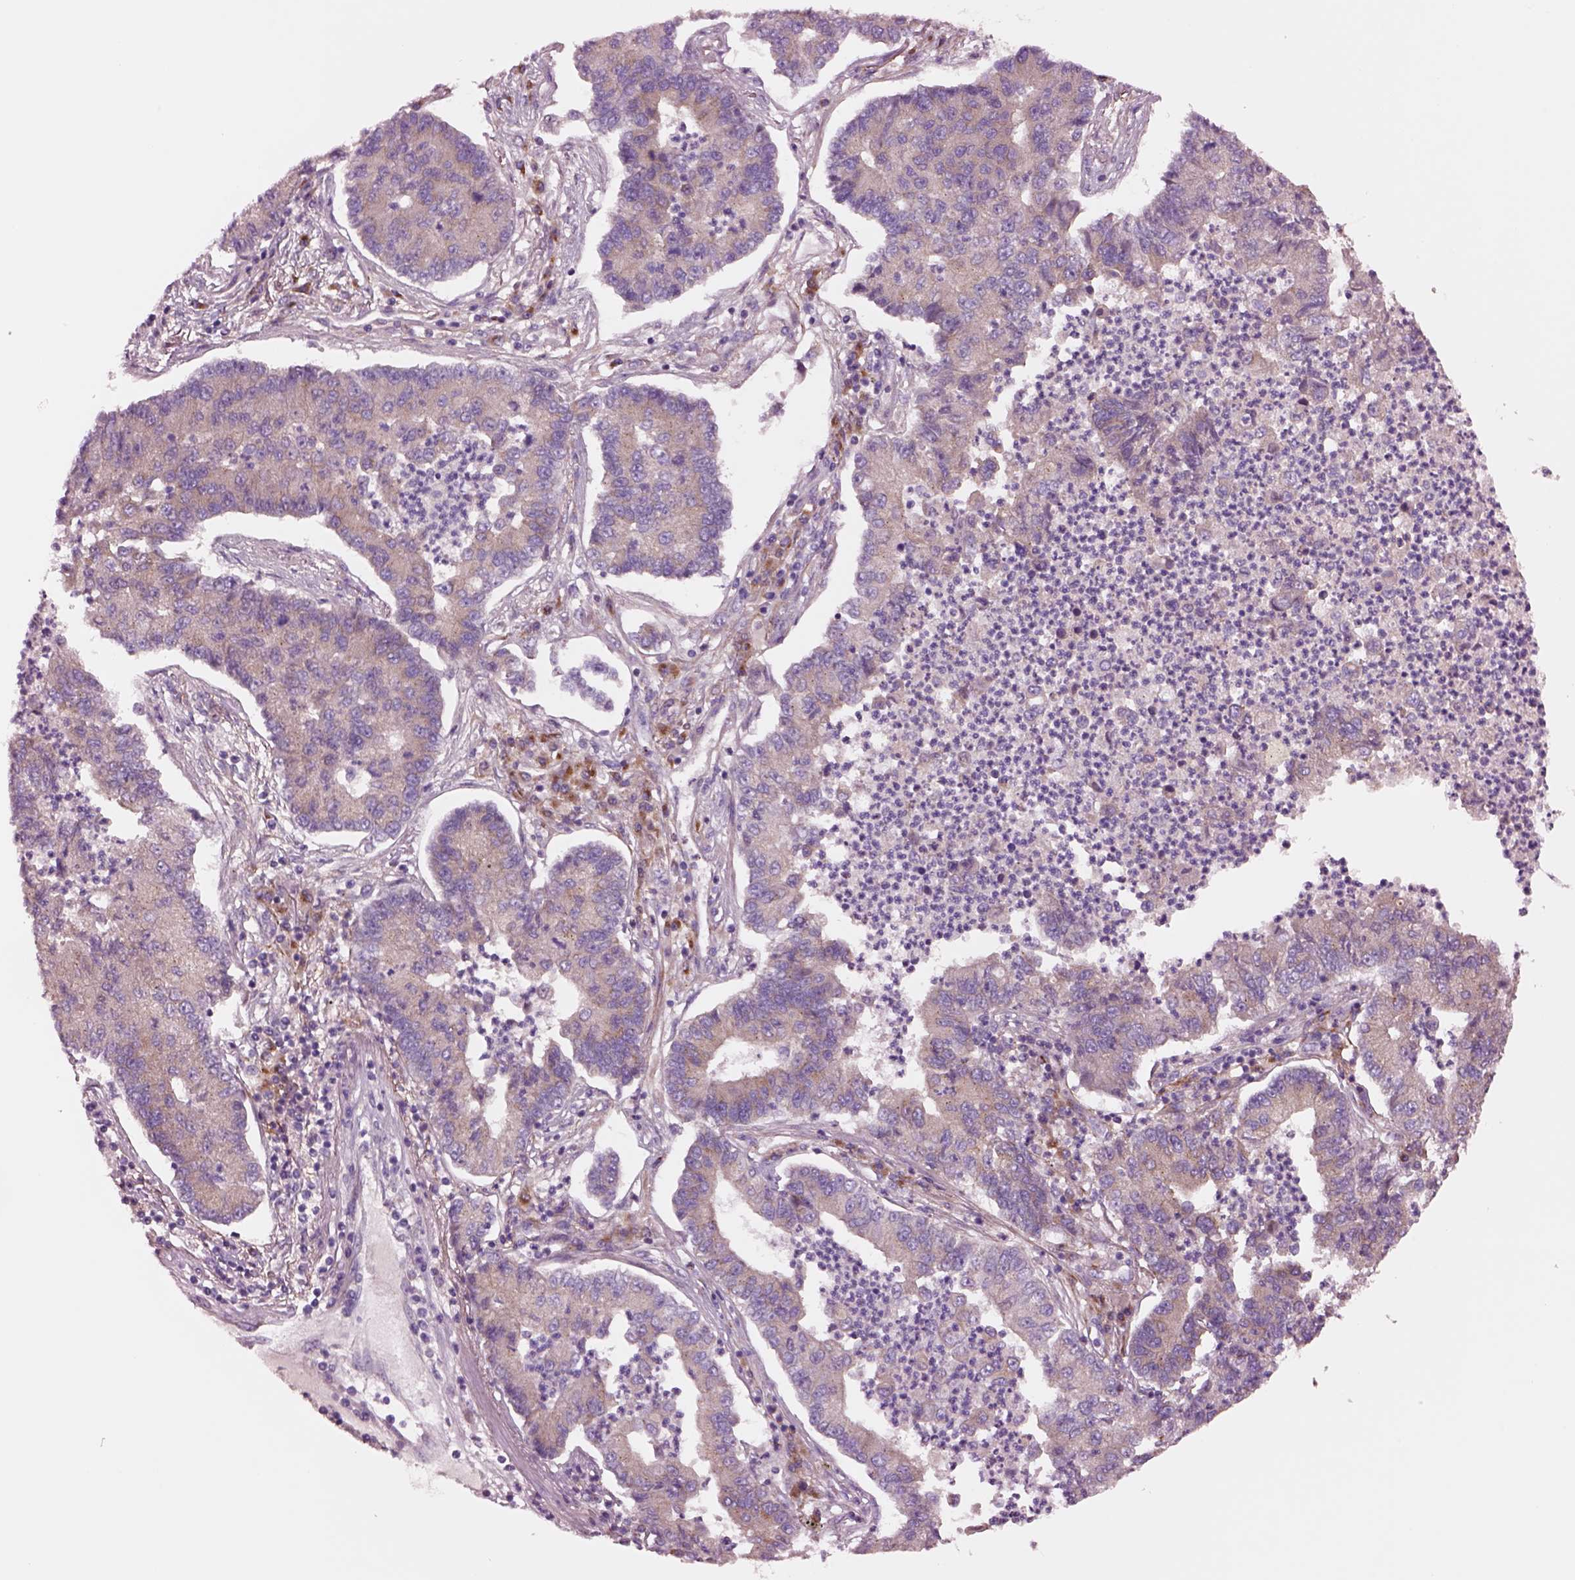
{"staining": {"intensity": "weak", "quantity": ">75%", "location": "cytoplasmic/membranous"}, "tissue": "lung cancer", "cell_type": "Tumor cells", "image_type": "cancer", "snomed": [{"axis": "morphology", "description": "Adenocarcinoma, NOS"}, {"axis": "topography", "description": "Lung"}], "caption": "Protein staining reveals weak cytoplasmic/membranous expression in approximately >75% of tumor cells in lung cancer. Using DAB (3,3'-diaminobenzidine) (brown) and hematoxylin (blue) stains, captured at high magnification using brightfield microscopy.", "gene": "SEC23A", "patient": {"sex": "female", "age": 57}}